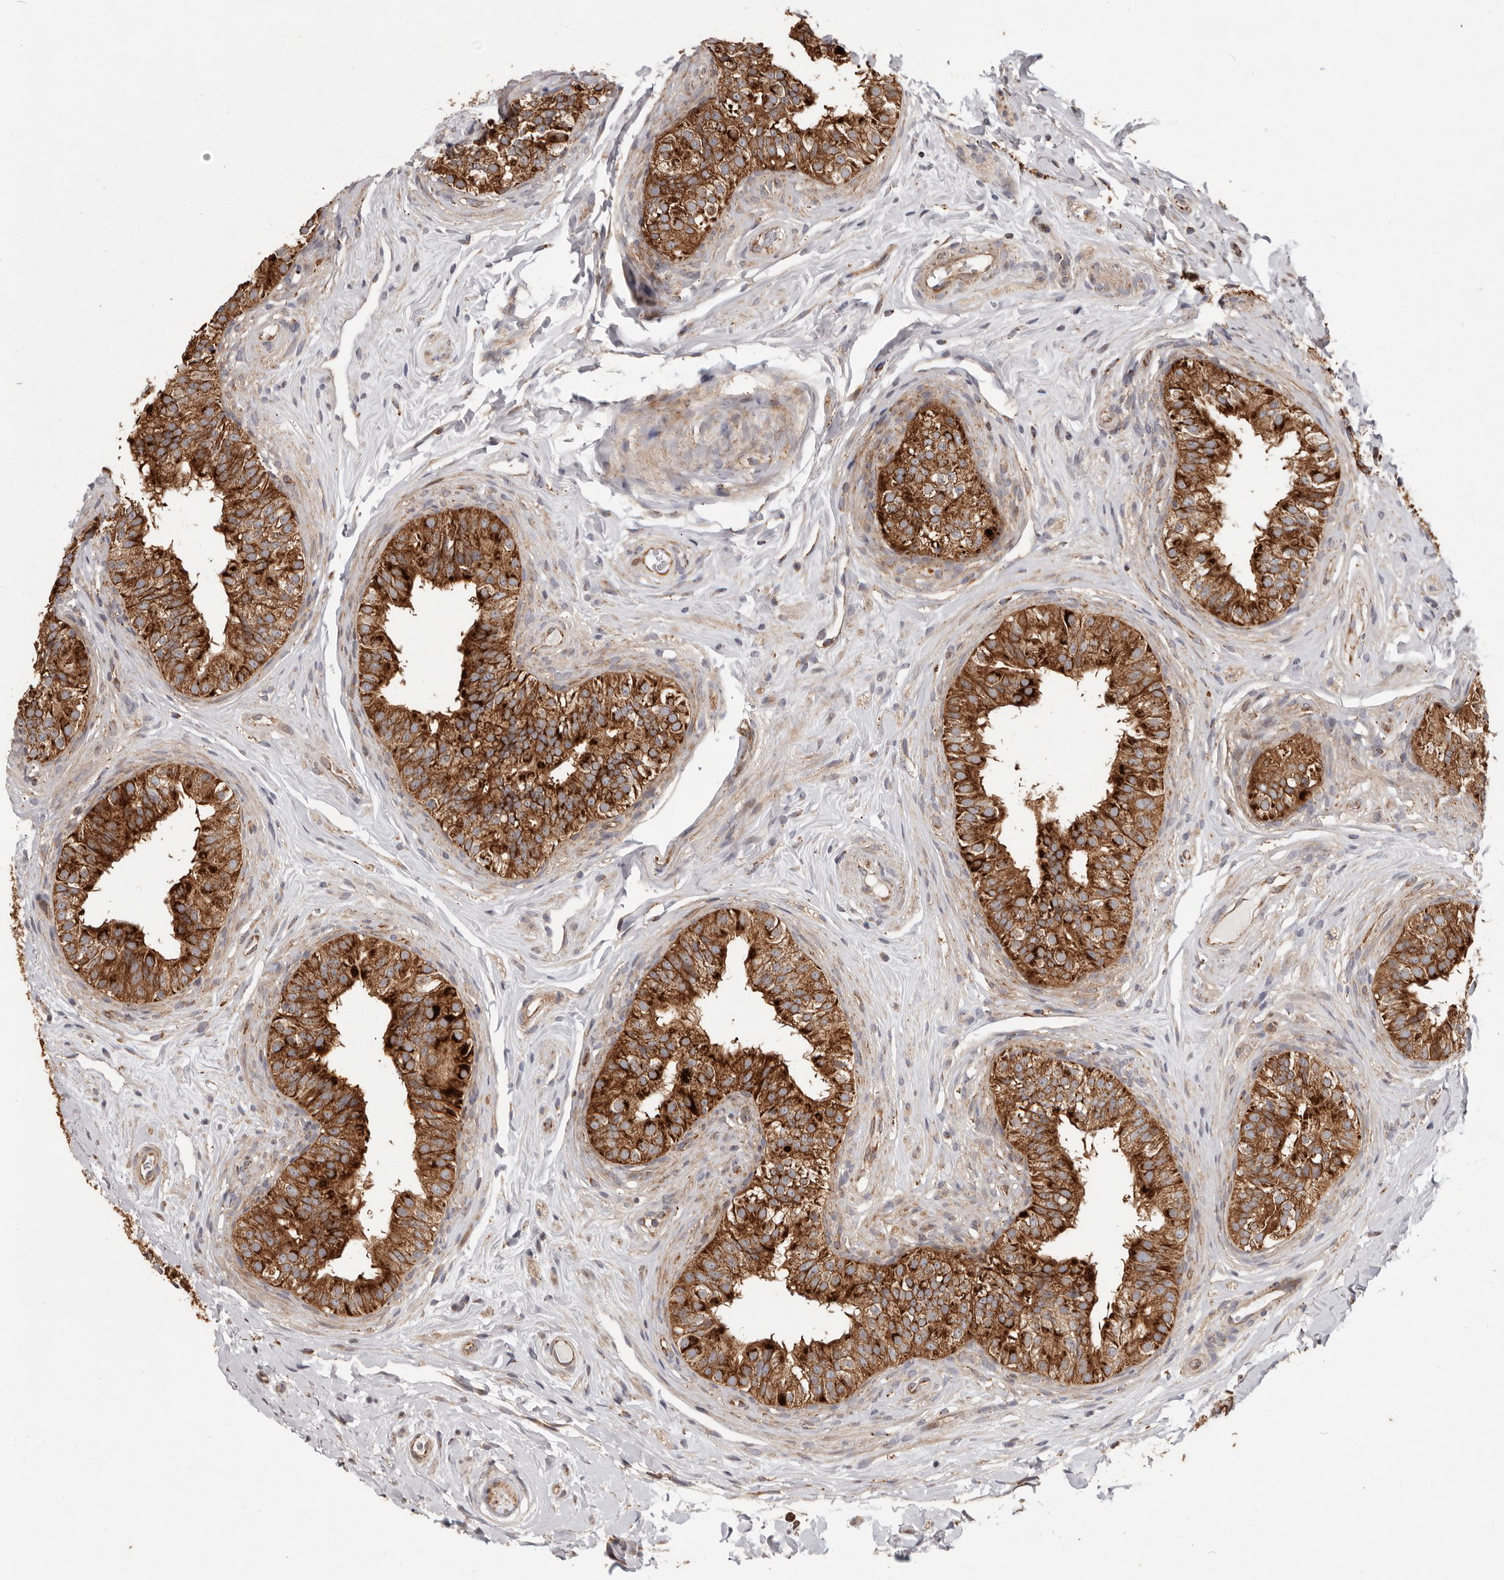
{"staining": {"intensity": "strong", "quantity": ">75%", "location": "cytoplasmic/membranous"}, "tissue": "epididymis", "cell_type": "Glandular cells", "image_type": "normal", "snomed": [{"axis": "morphology", "description": "Normal tissue, NOS"}, {"axis": "topography", "description": "Epididymis"}], "caption": "About >75% of glandular cells in benign epididymis demonstrate strong cytoplasmic/membranous protein staining as visualized by brown immunohistochemical staining.", "gene": "MRPS10", "patient": {"sex": "male", "age": 49}}